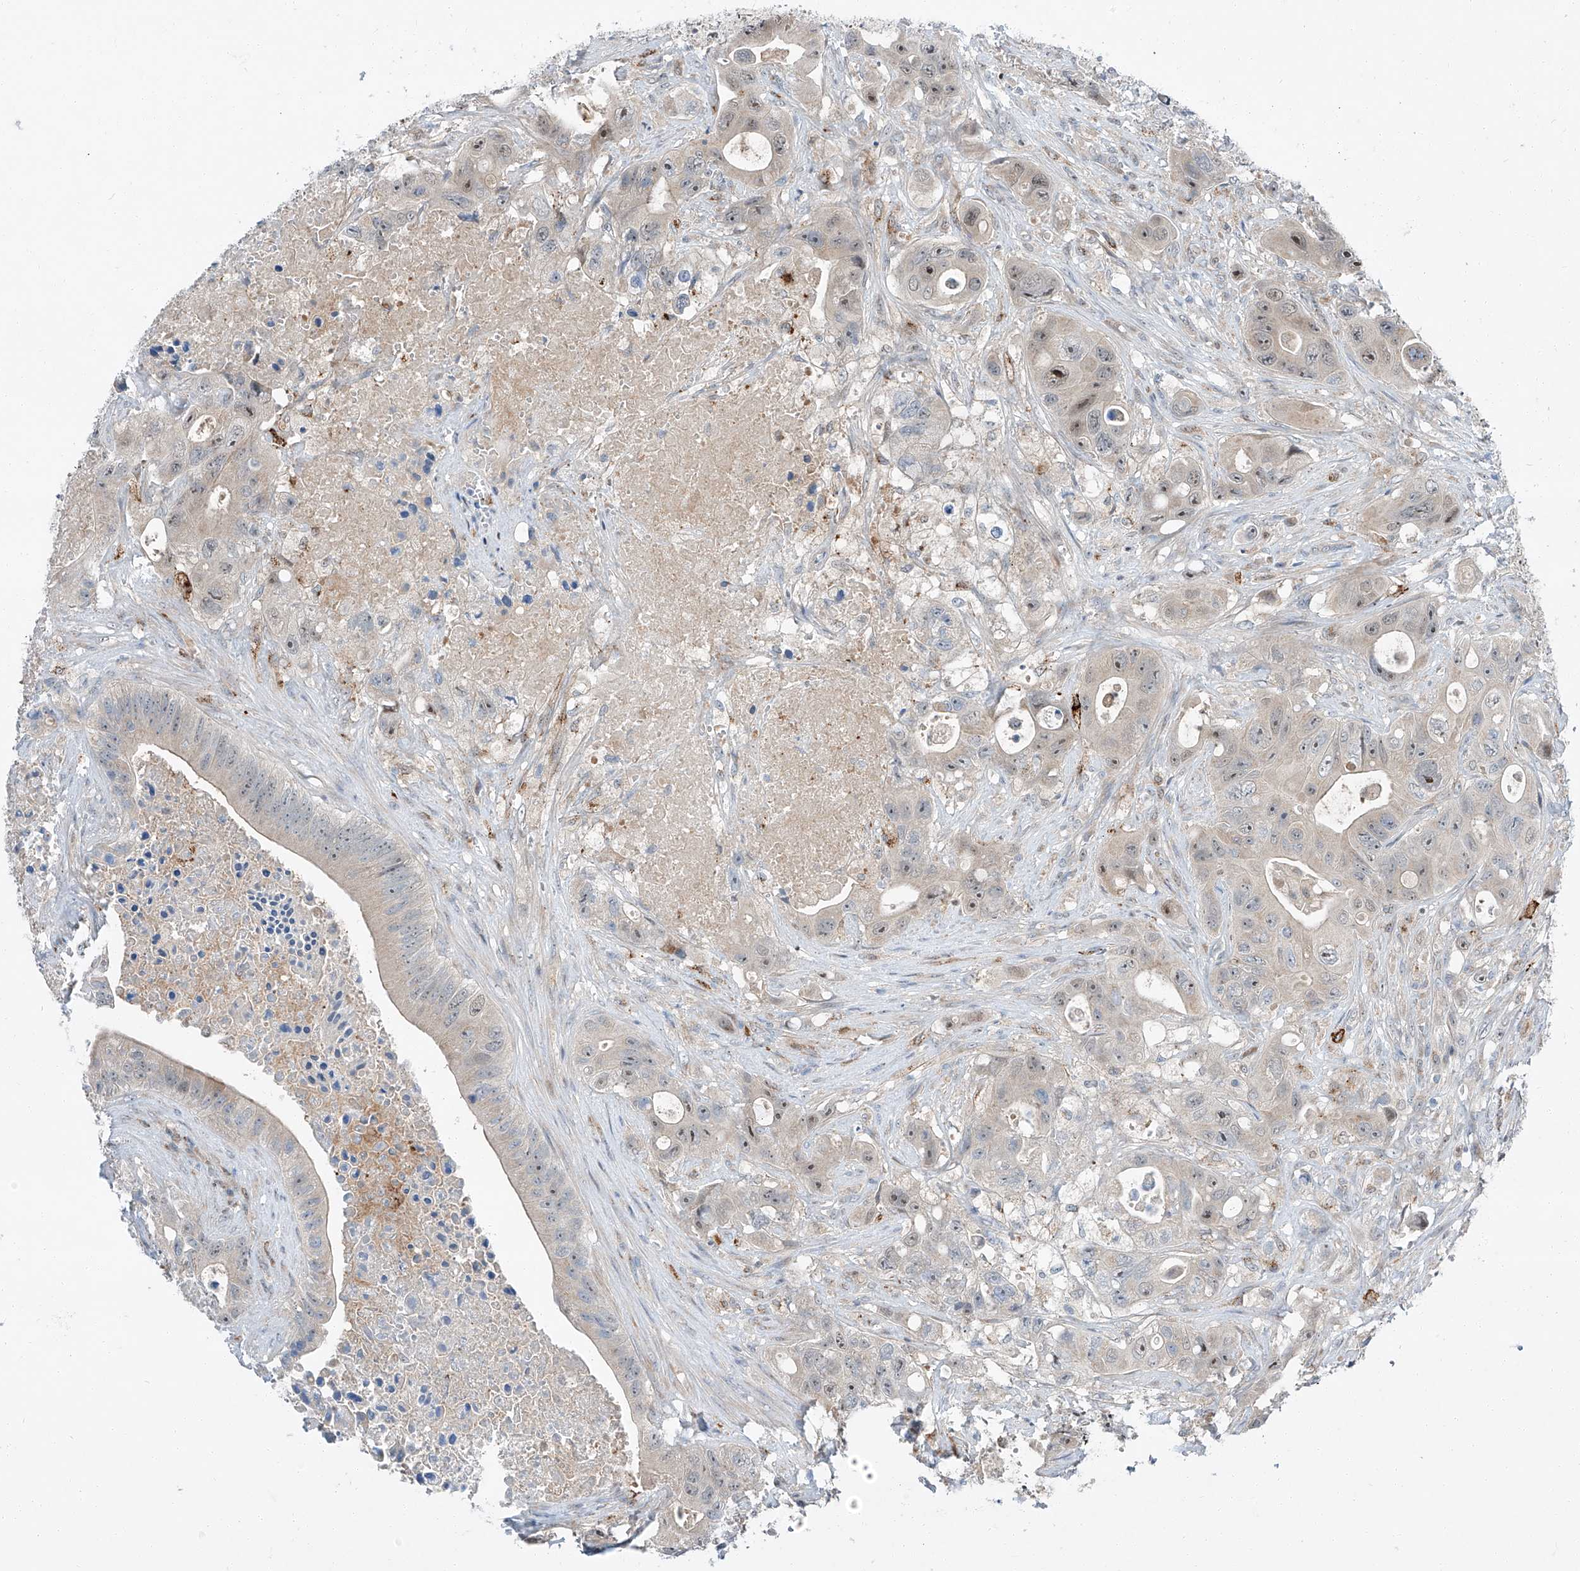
{"staining": {"intensity": "moderate", "quantity": "<25%", "location": "nuclear"}, "tissue": "colorectal cancer", "cell_type": "Tumor cells", "image_type": "cancer", "snomed": [{"axis": "morphology", "description": "Adenocarcinoma, NOS"}, {"axis": "topography", "description": "Colon"}], "caption": "Tumor cells demonstrate low levels of moderate nuclear positivity in about <25% of cells in human adenocarcinoma (colorectal). (Stains: DAB (3,3'-diaminobenzidine) in brown, nuclei in blue, Microscopy: brightfield microscopy at high magnification).", "gene": "CLDND1", "patient": {"sex": "female", "age": 46}}